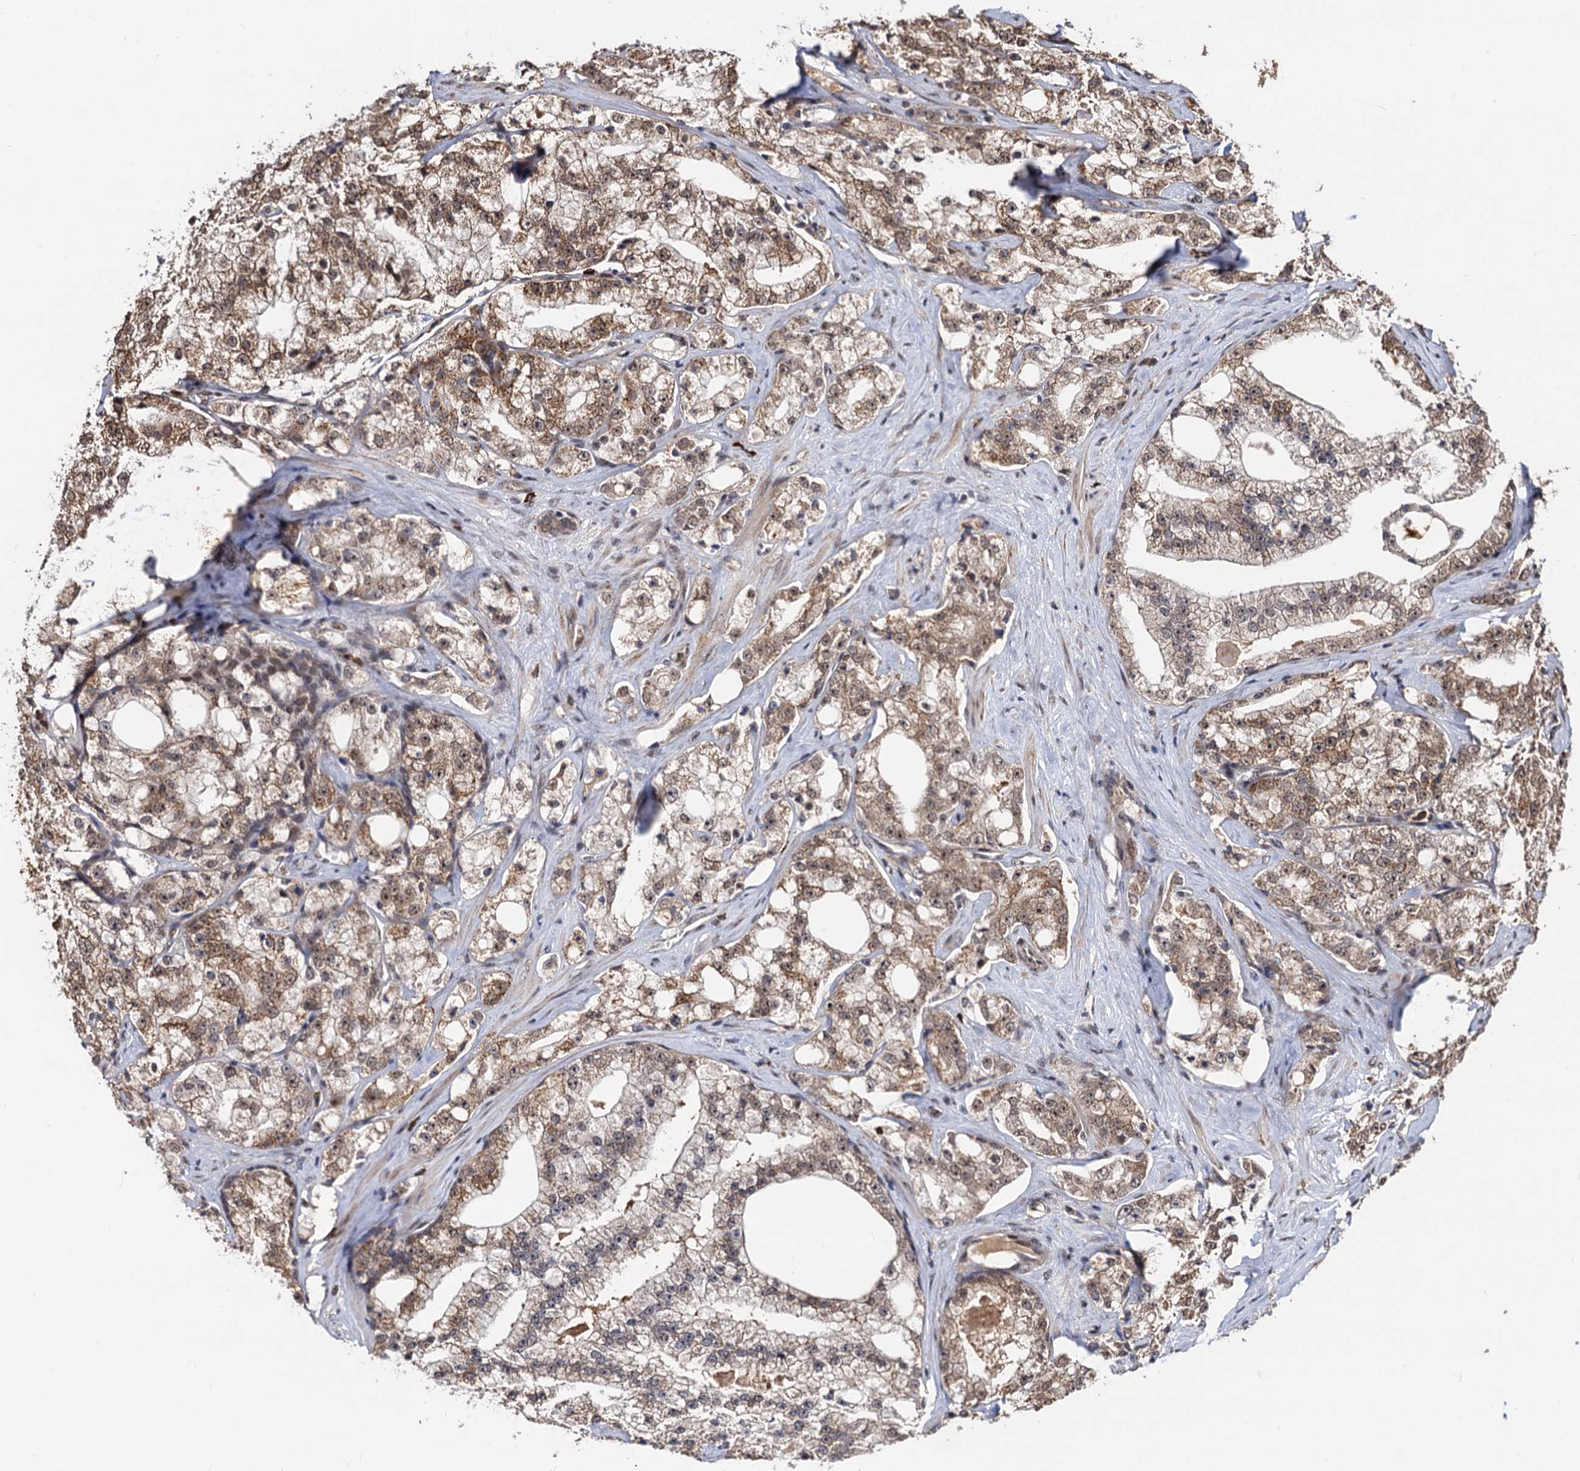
{"staining": {"intensity": "moderate", "quantity": ">75%", "location": "cytoplasmic/membranous,nuclear"}, "tissue": "prostate cancer", "cell_type": "Tumor cells", "image_type": "cancer", "snomed": [{"axis": "morphology", "description": "Adenocarcinoma, High grade"}, {"axis": "topography", "description": "Prostate"}], "caption": "Immunohistochemical staining of adenocarcinoma (high-grade) (prostate) reveals medium levels of moderate cytoplasmic/membranous and nuclear positivity in about >75% of tumor cells.", "gene": "SFSWAP", "patient": {"sex": "male", "age": 64}}